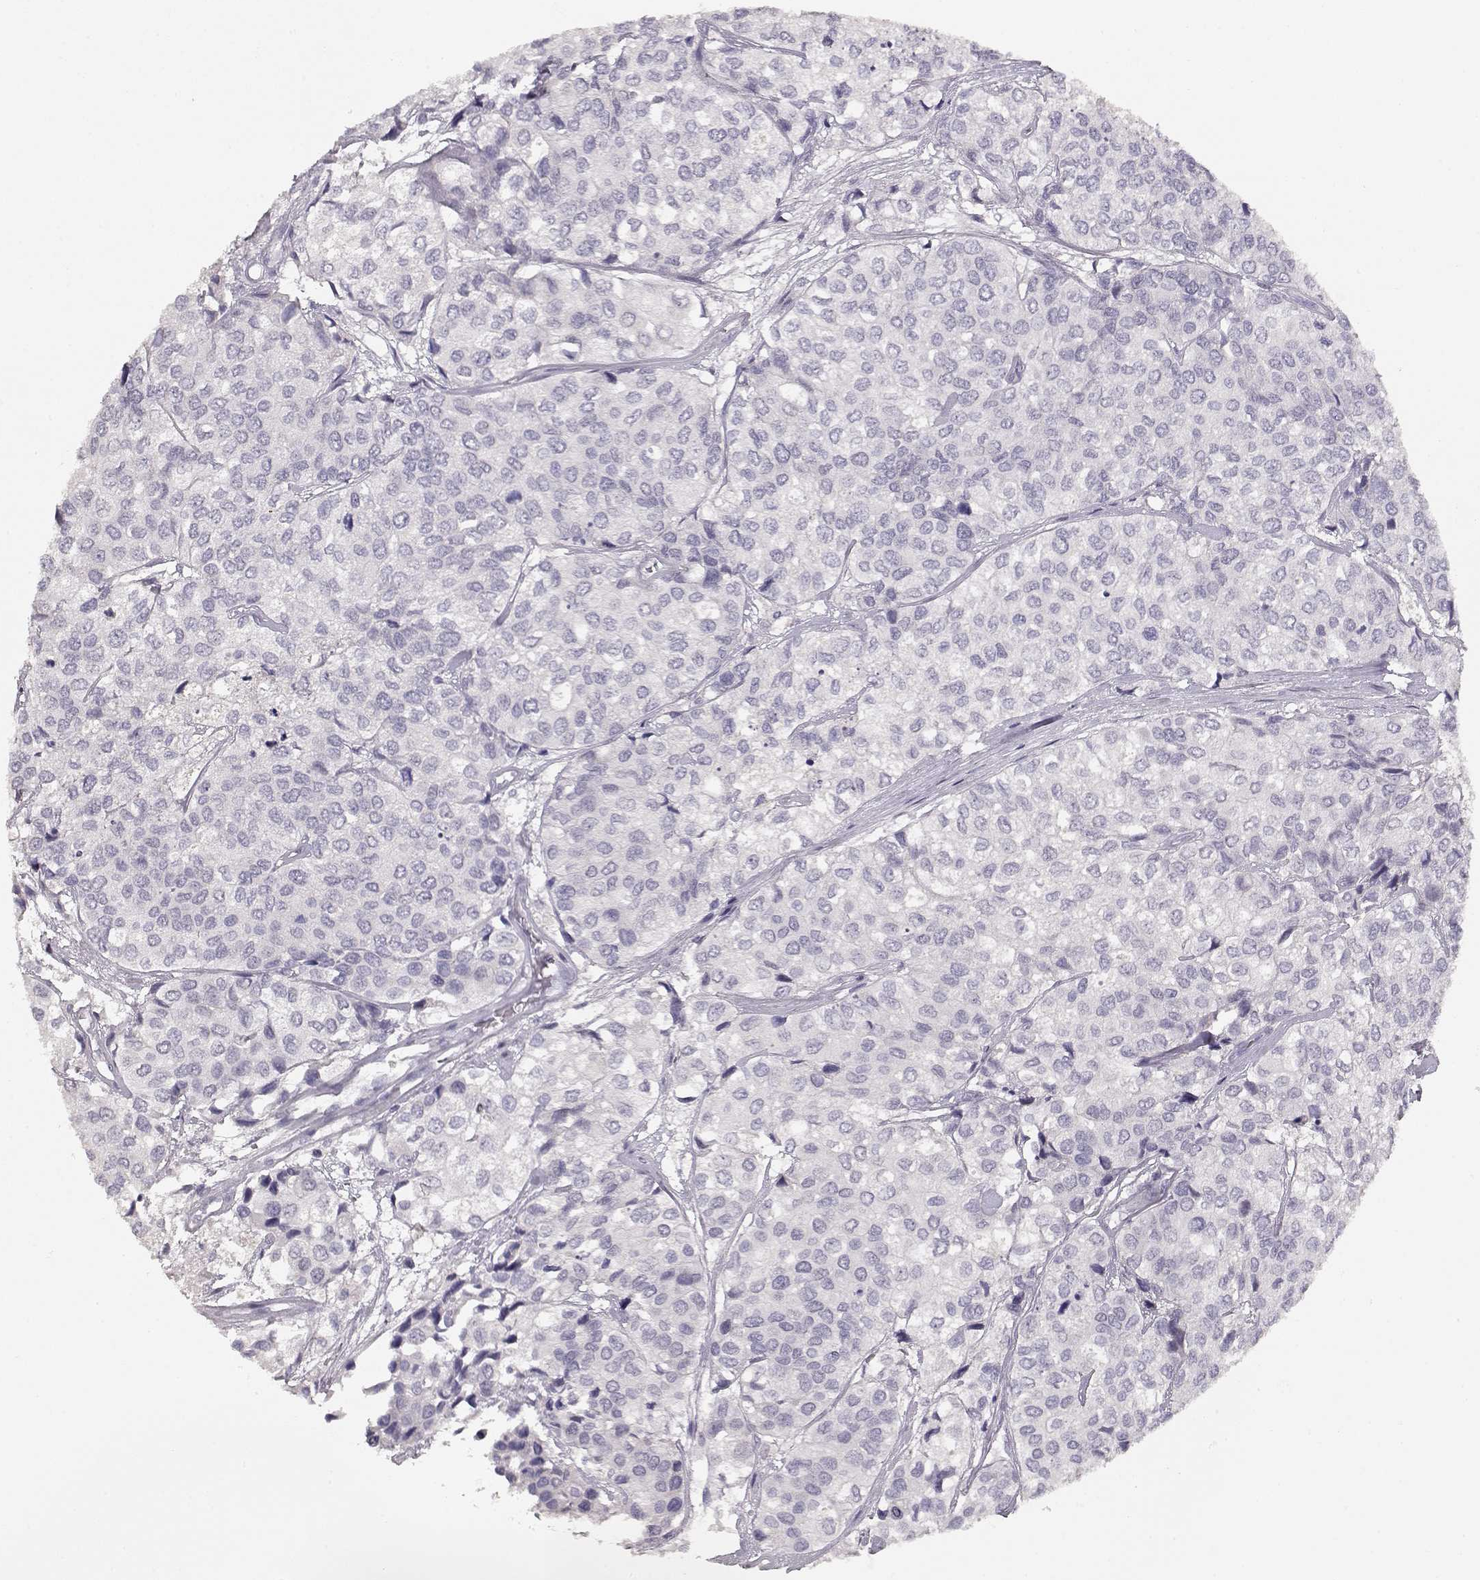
{"staining": {"intensity": "negative", "quantity": "none", "location": "none"}, "tissue": "urothelial cancer", "cell_type": "Tumor cells", "image_type": "cancer", "snomed": [{"axis": "morphology", "description": "Urothelial carcinoma, High grade"}, {"axis": "topography", "description": "Urinary bladder"}], "caption": "The image demonstrates no significant positivity in tumor cells of urothelial cancer. (Stains: DAB (3,3'-diaminobenzidine) immunohistochemistry (IHC) with hematoxylin counter stain, Microscopy: brightfield microscopy at high magnification).", "gene": "TPH2", "patient": {"sex": "male", "age": 73}}